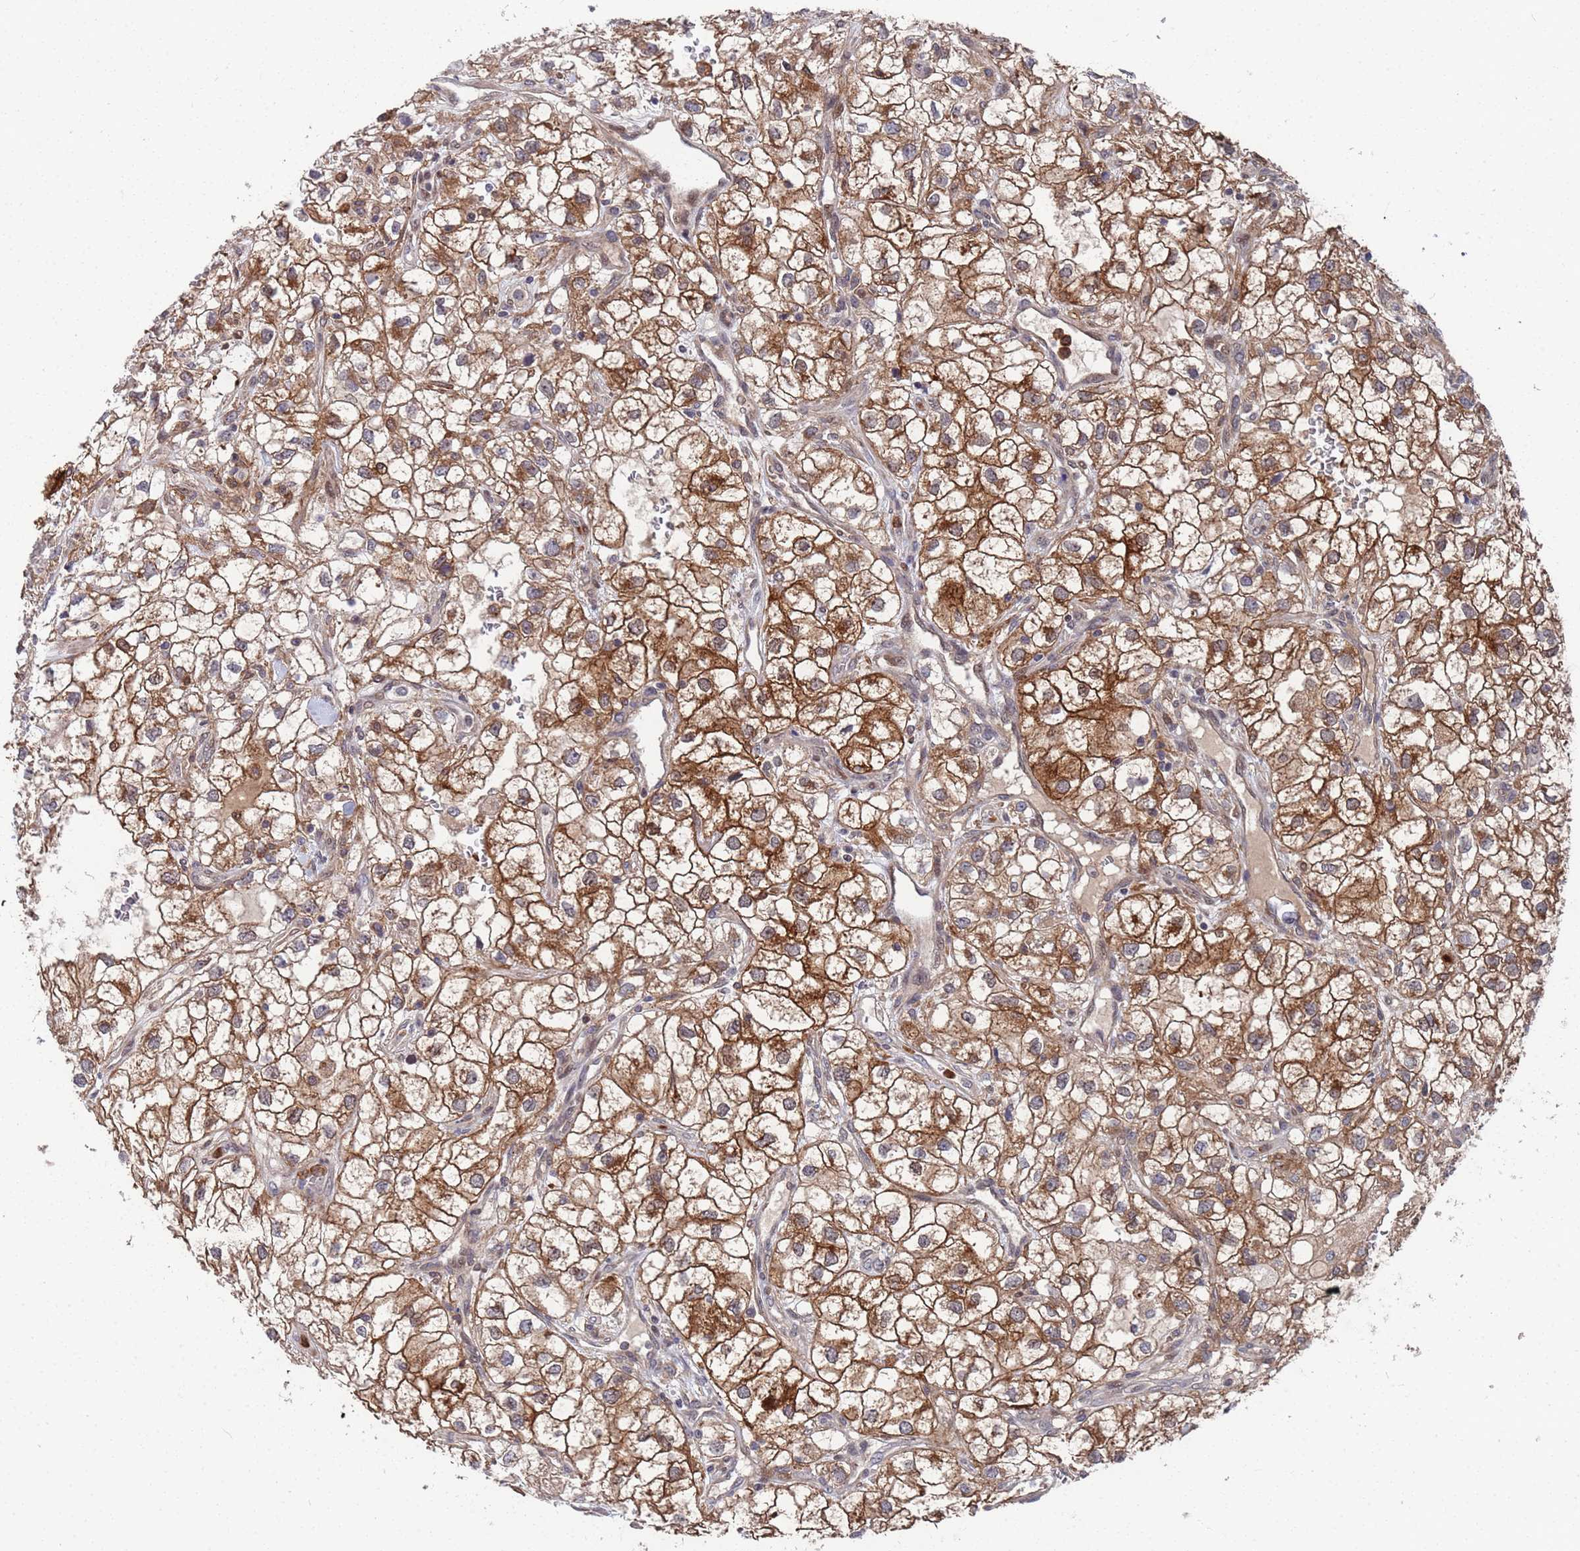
{"staining": {"intensity": "moderate", "quantity": ">75%", "location": "cytoplasmic/membranous,nuclear"}, "tissue": "renal cancer", "cell_type": "Tumor cells", "image_type": "cancer", "snomed": [{"axis": "morphology", "description": "Adenocarcinoma, NOS"}, {"axis": "topography", "description": "Kidney"}], "caption": "Immunohistochemistry (DAB) staining of human renal cancer reveals moderate cytoplasmic/membranous and nuclear protein staining in about >75% of tumor cells.", "gene": "TMBIM6", "patient": {"sex": "male", "age": 59}}